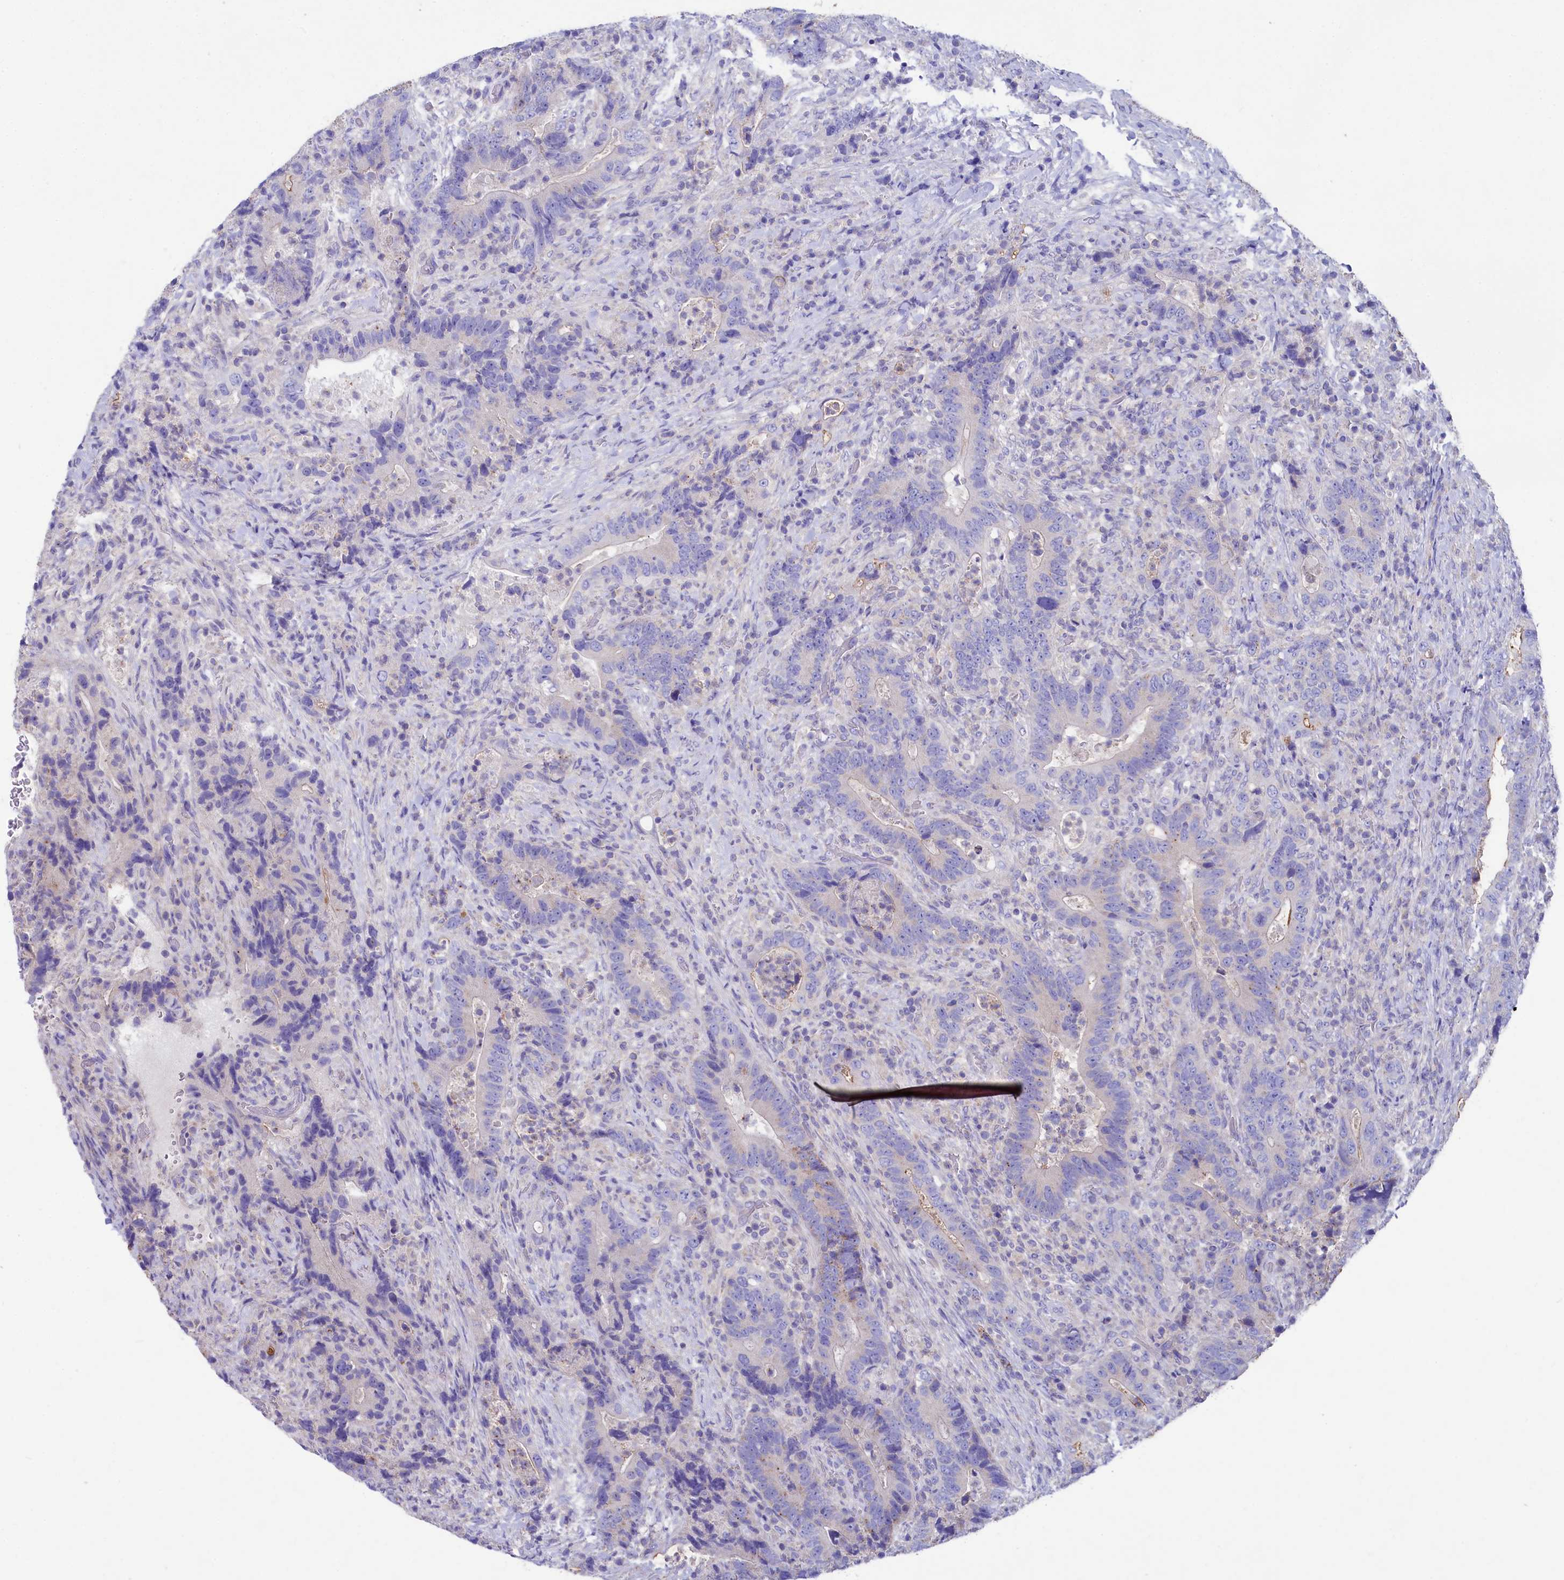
{"staining": {"intensity": "negative", "quantity": "none", "location": "none"}, "tissue": "colorectal cancer", "cell_type": "Tumor cells", "image_type": "cancer", "snomed": [{"axis": "morphology", "description": "Adenocarcinoma, NOS"}, {"axis": "topography", "description": "Colon"}], "caption": "The image shows no staining of tumor cells in colorectal adenocarcinoma.", "gene": "VPS26B", "patient": {"sex": "female", "age": 75}}